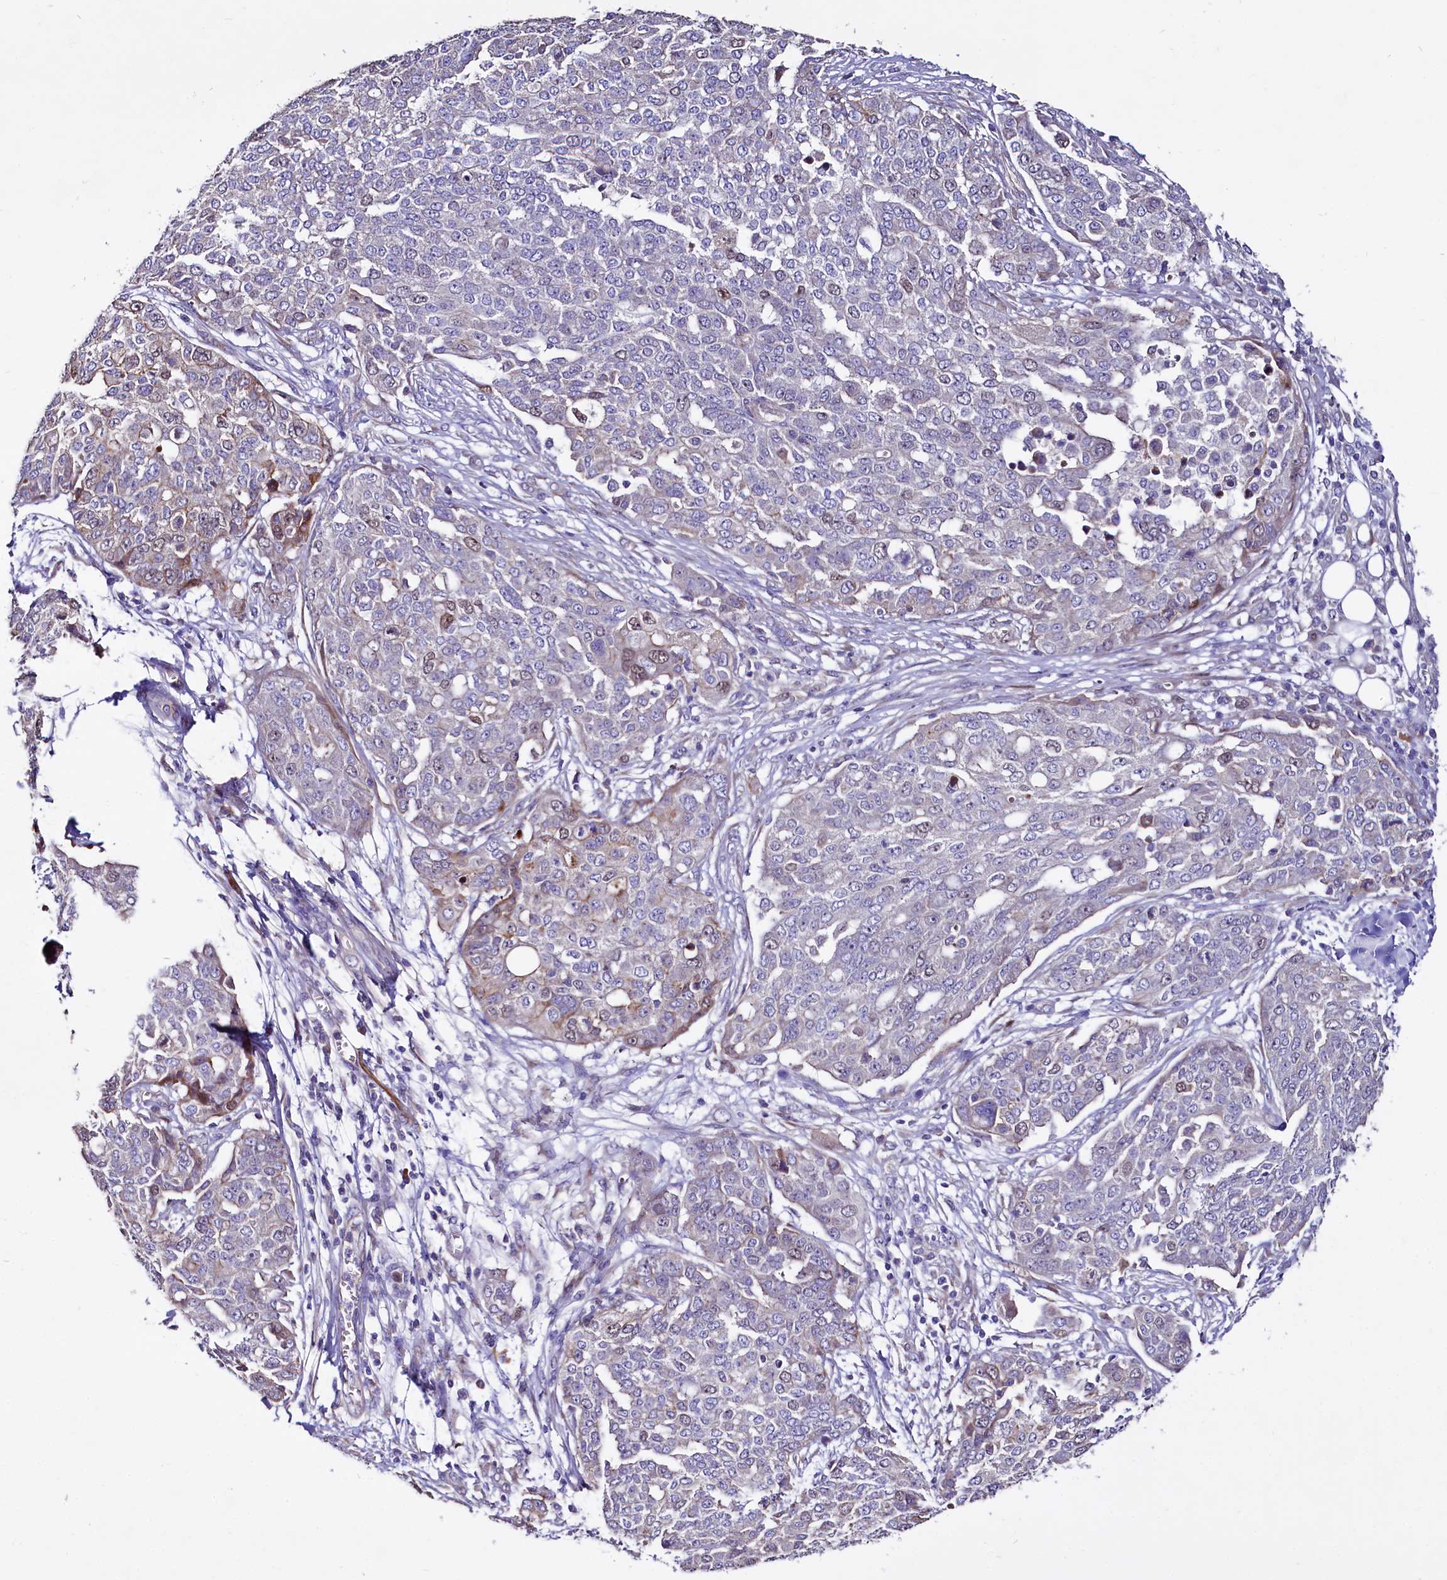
{"staining": {"intensity": "weak", "quantity": "<25%", "location": "cytoplasmic/membranous"}, "tissue": "ovarian cancer", "cell_type": "Tumor cells", "image_type": "cancer", "snomed": [{"axis": "morphology", "description": "Cystadenocarcinoma, serous, NOS"}, {"axis": "topography", "description": "Soft tissue"}, {"axis": "topography", "description": "Ovary"}], "caption": "Immunohistochemical staining of human ovarian cancer (serous cystadenocarcinoma) shows no significant expression in tumor cells.", "gene": "WNT8A", "patient": {"sex": "female", "age": 57}}